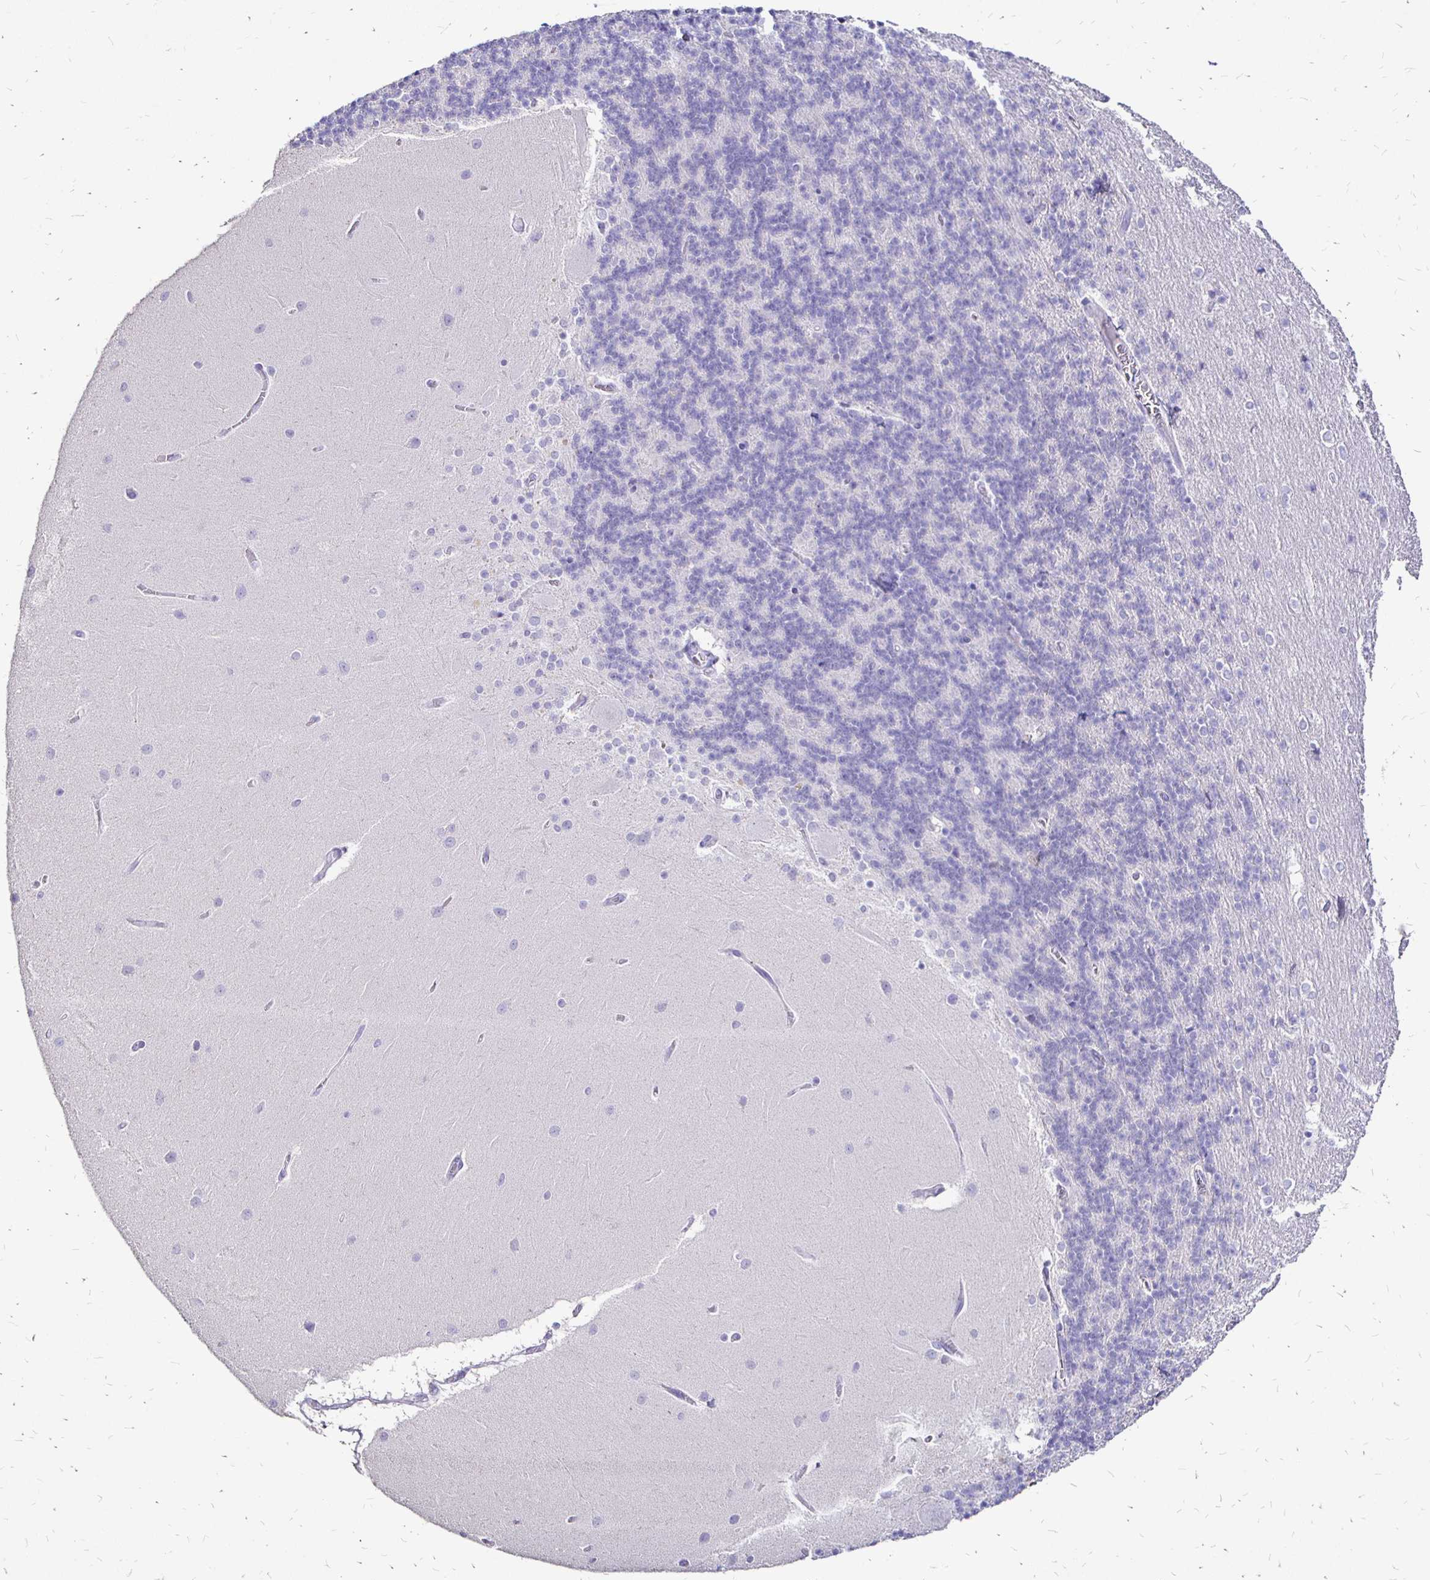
{"staining": {"intensity": "negative", "quantity": "none", "location": "none"}, "tissue": "cerebellum", "cell_type": "Cells in granular layer", "image_type": "normal", "snomed": [{"axis": "morphology", "description": "Normal tissue, NOS"}, {"axis": "topography", "description": "Cerebellum"}], "caption": "High power microscopy micrograph of an IHC histopathology image of benign cerebellum, revealing no significant expression in cells in granular layer. Brightfield microscopy of immunohistochemistry stained with DAB (brown) and hematoxylin (blue), captured at high magnification.", "gene": "IRGC", "patient": {"sex": "female", "age": 54}}